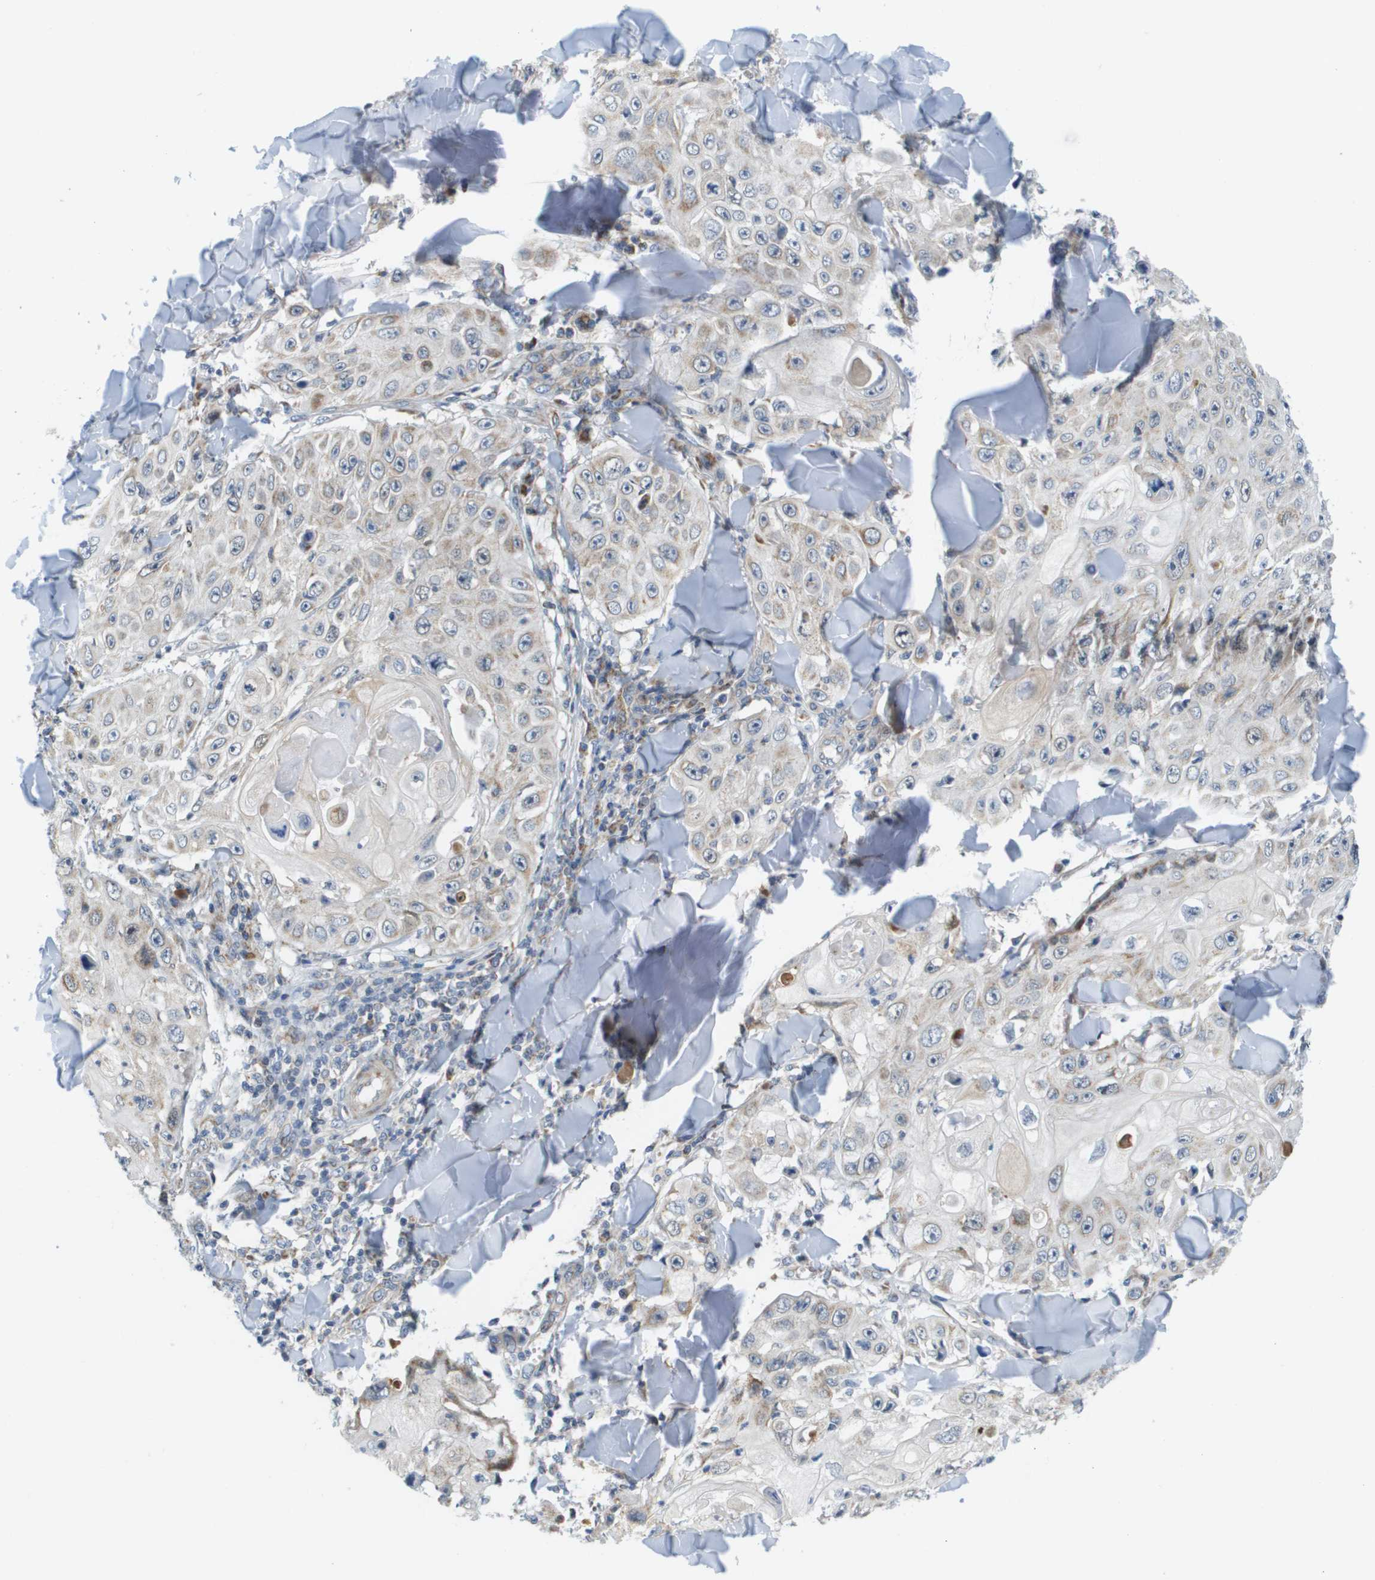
{"staining": {"intensity": "weak", "quantity": "<25%", "location": "cytoplasmic/membranous"}, "tissue": "skin cancer", "cell_type": "Tumor cells", "image_type": "cancer", "snomed": [{"axis": "morphology", "description": "Squamous cell carcinoma, NOS"}, {"axis": "topography", "description": "Skin"}], "caption": "The photomicrograph shows no significant expression in tumor cells of skin cancer (squamous cell carcinoma).", "gene": "KRT23", "patient": {"sex": "male", "age": 86}}